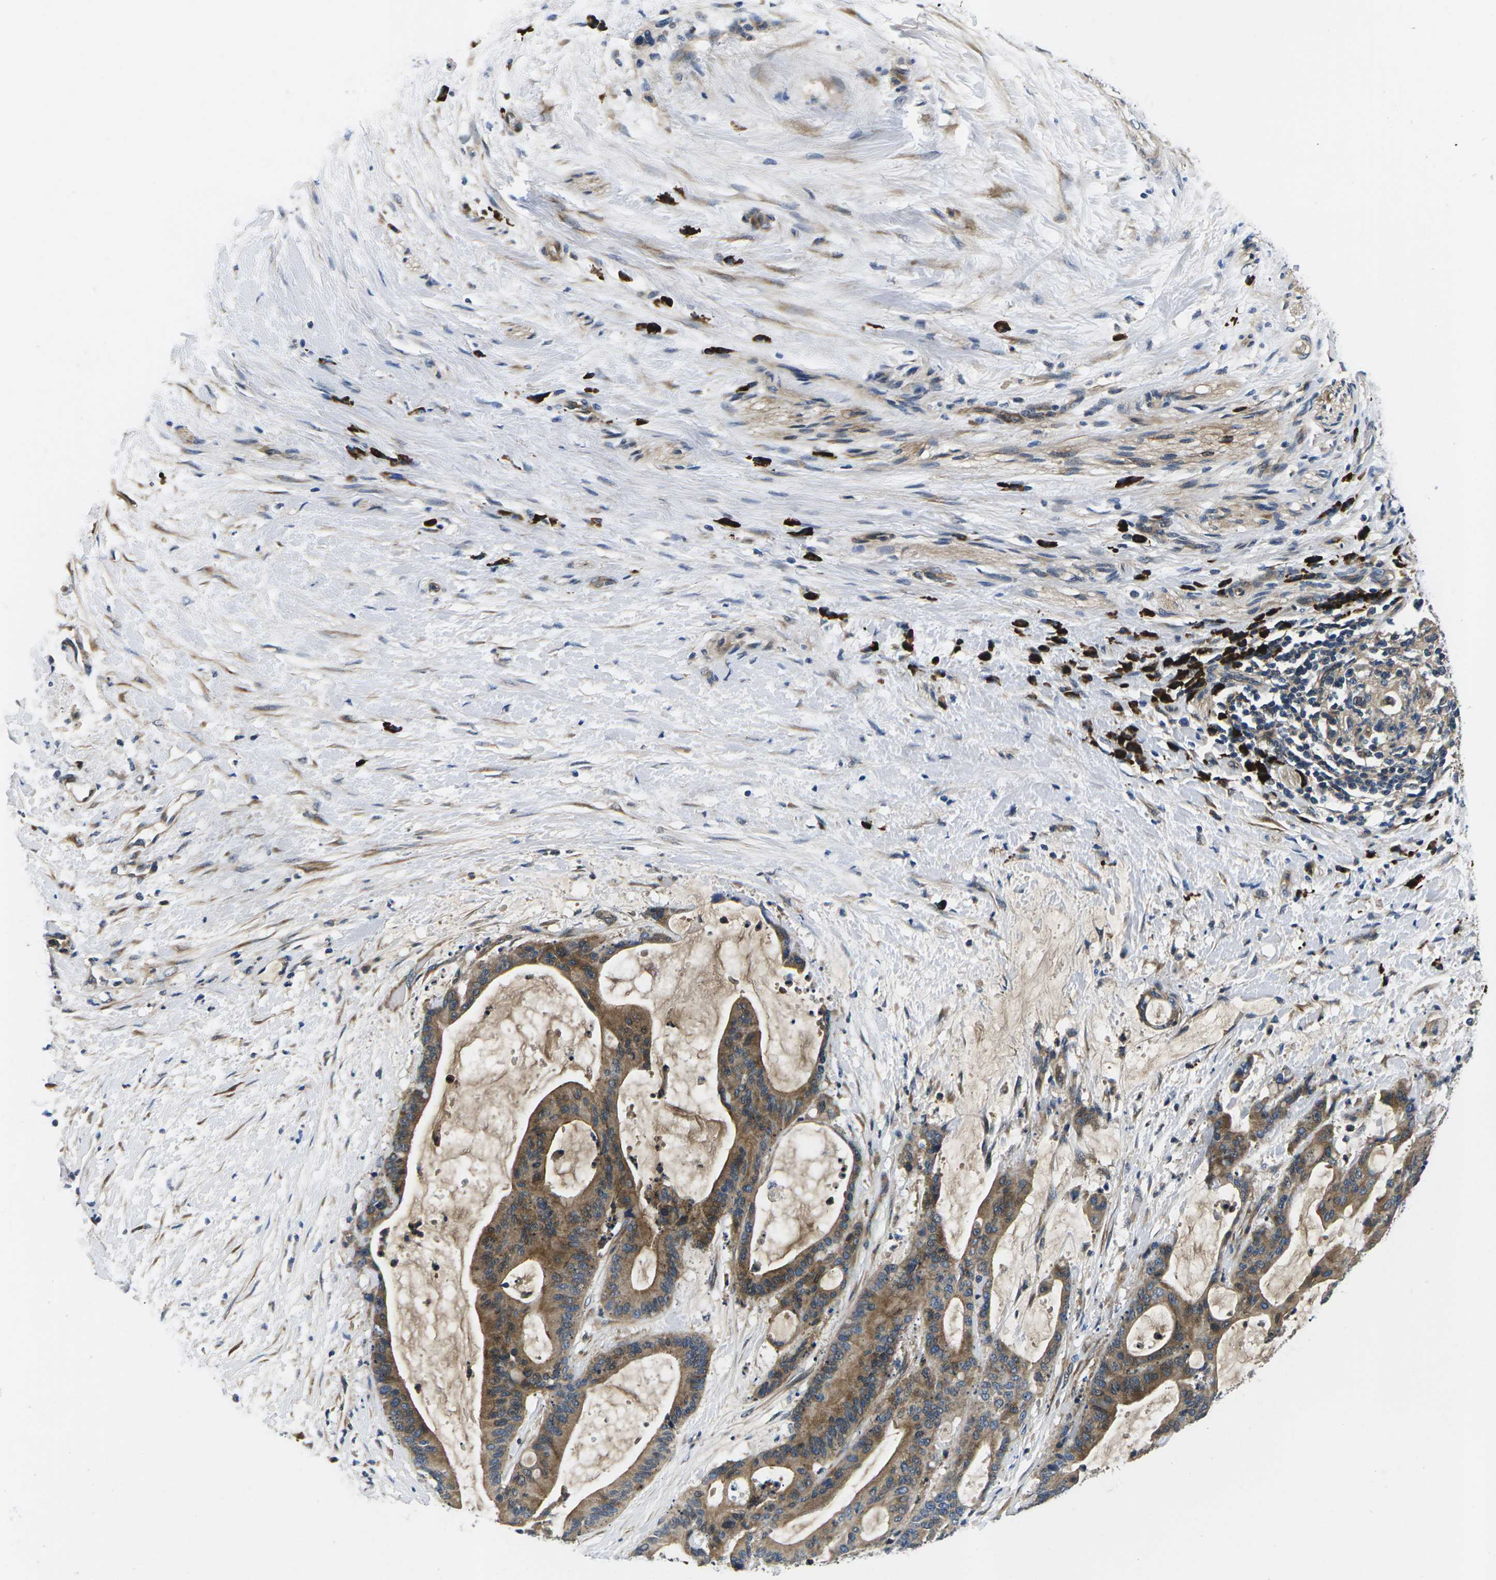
{"staining": {"intensity": "moderate", "quantity": ">75%", "location": "cytoplasmic/membranous"}, "tissue": "liver cancer", "cell_type": "Tumor cells", "image_type": "cancer", "snomed": [{"axis": "morphology", "description": "Cholangiocarcinoma"}, {"axis": "topography", "description": "Liver"}], "caption": "About >75% of tumor cells in liver cholangiocarcinoma demonstrate moderate cytoplasmic/membranous protein positivity as visualized by brown immunohistochemical staining.", "gene": "PLCE1", "patient": {"sex": "female", "age": 73}}